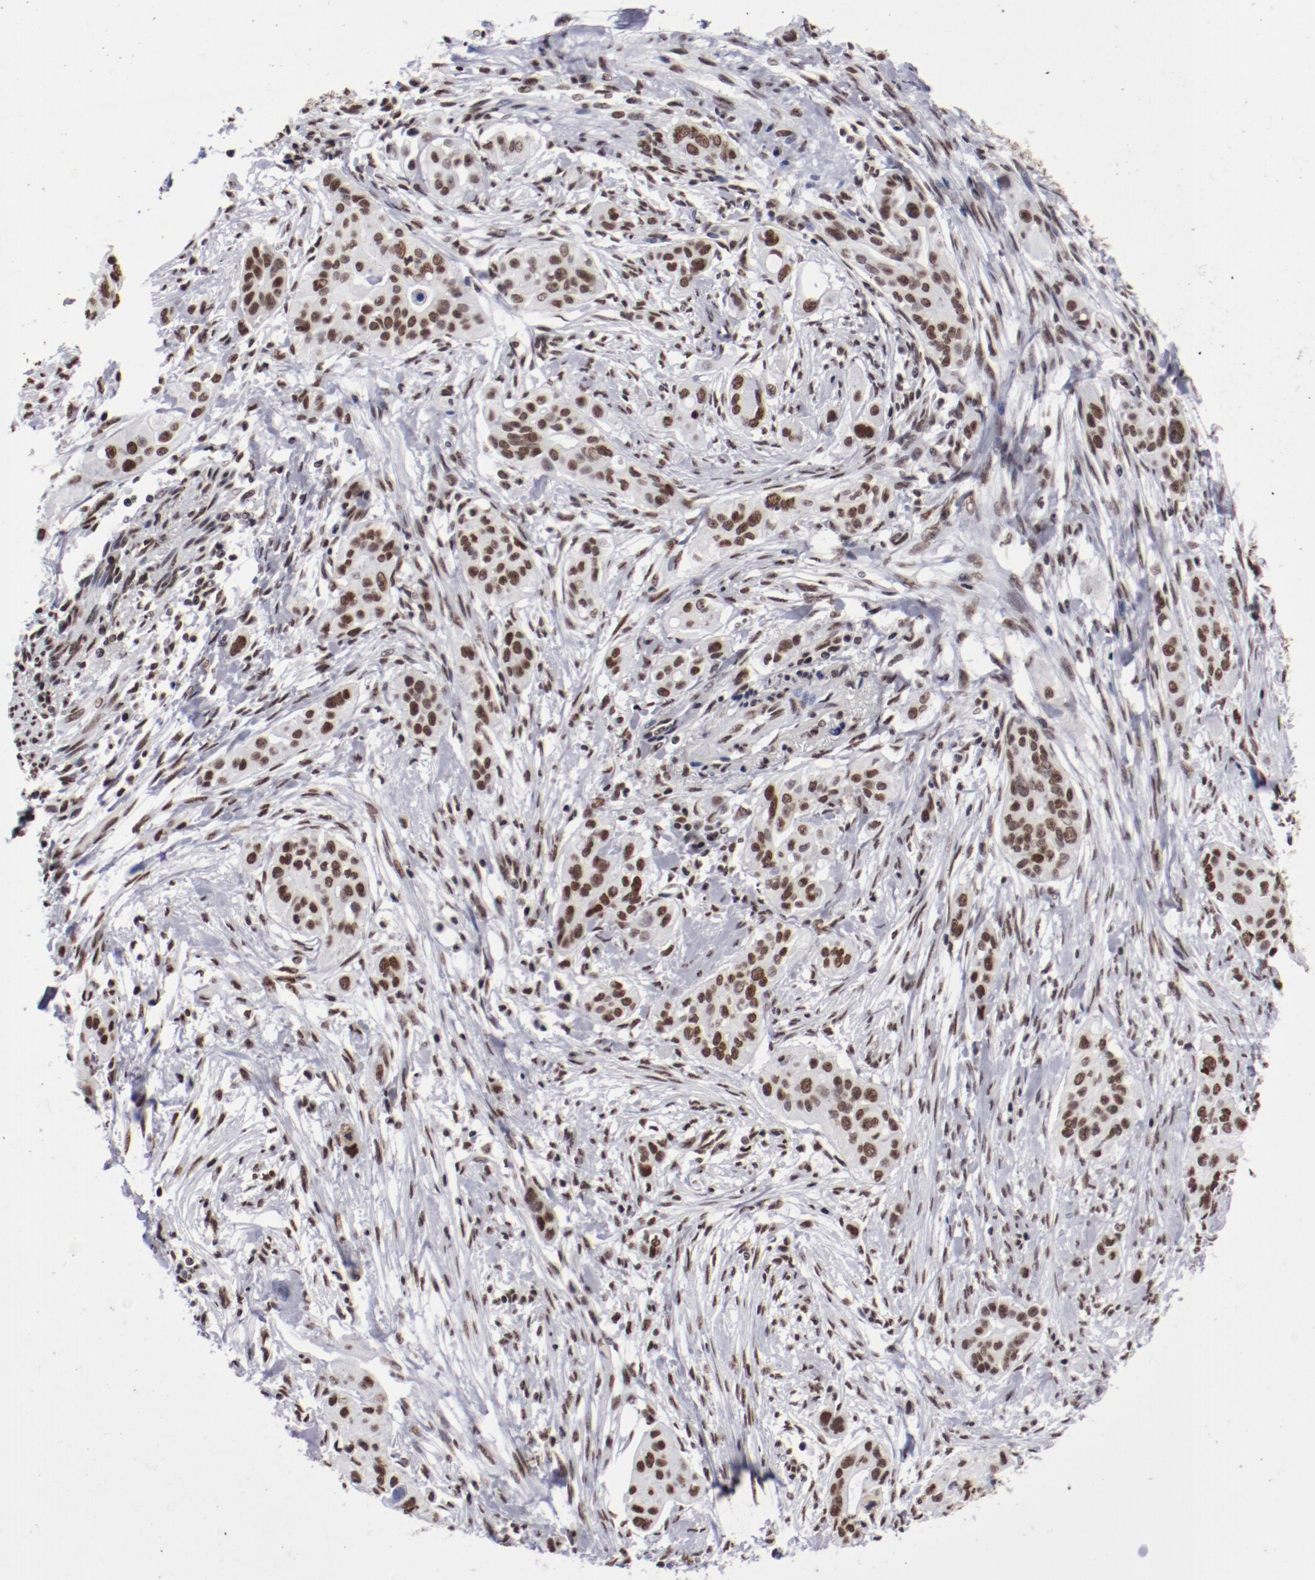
{"staining": {"intensity": "strong", "quantity": ">75%", "location": "nuclear"}, "tissue": "pancreatic cancer", "cell_type": "Tumor cells", "image_type": "cancer", "snomed": [{"axis": "morphology", "description": "Adenocarcinoma, NOS"}, {"axis": "topography", "description": "Pancreas"}], "caption": "Adenocarcinoma (pancreatic) was stained to show a protein in brown. There is high levels of strong nuclear staining in about >75% of tumor cells. The staining is performed using DAB (3,3'-diaminobenzidine) brown chromogen to label protein expression. The nuclei are counter-stained blue using hematoxylin.", "gene": "HNRNPA2B1", "patient": {"sex": "female", "age": 60}}